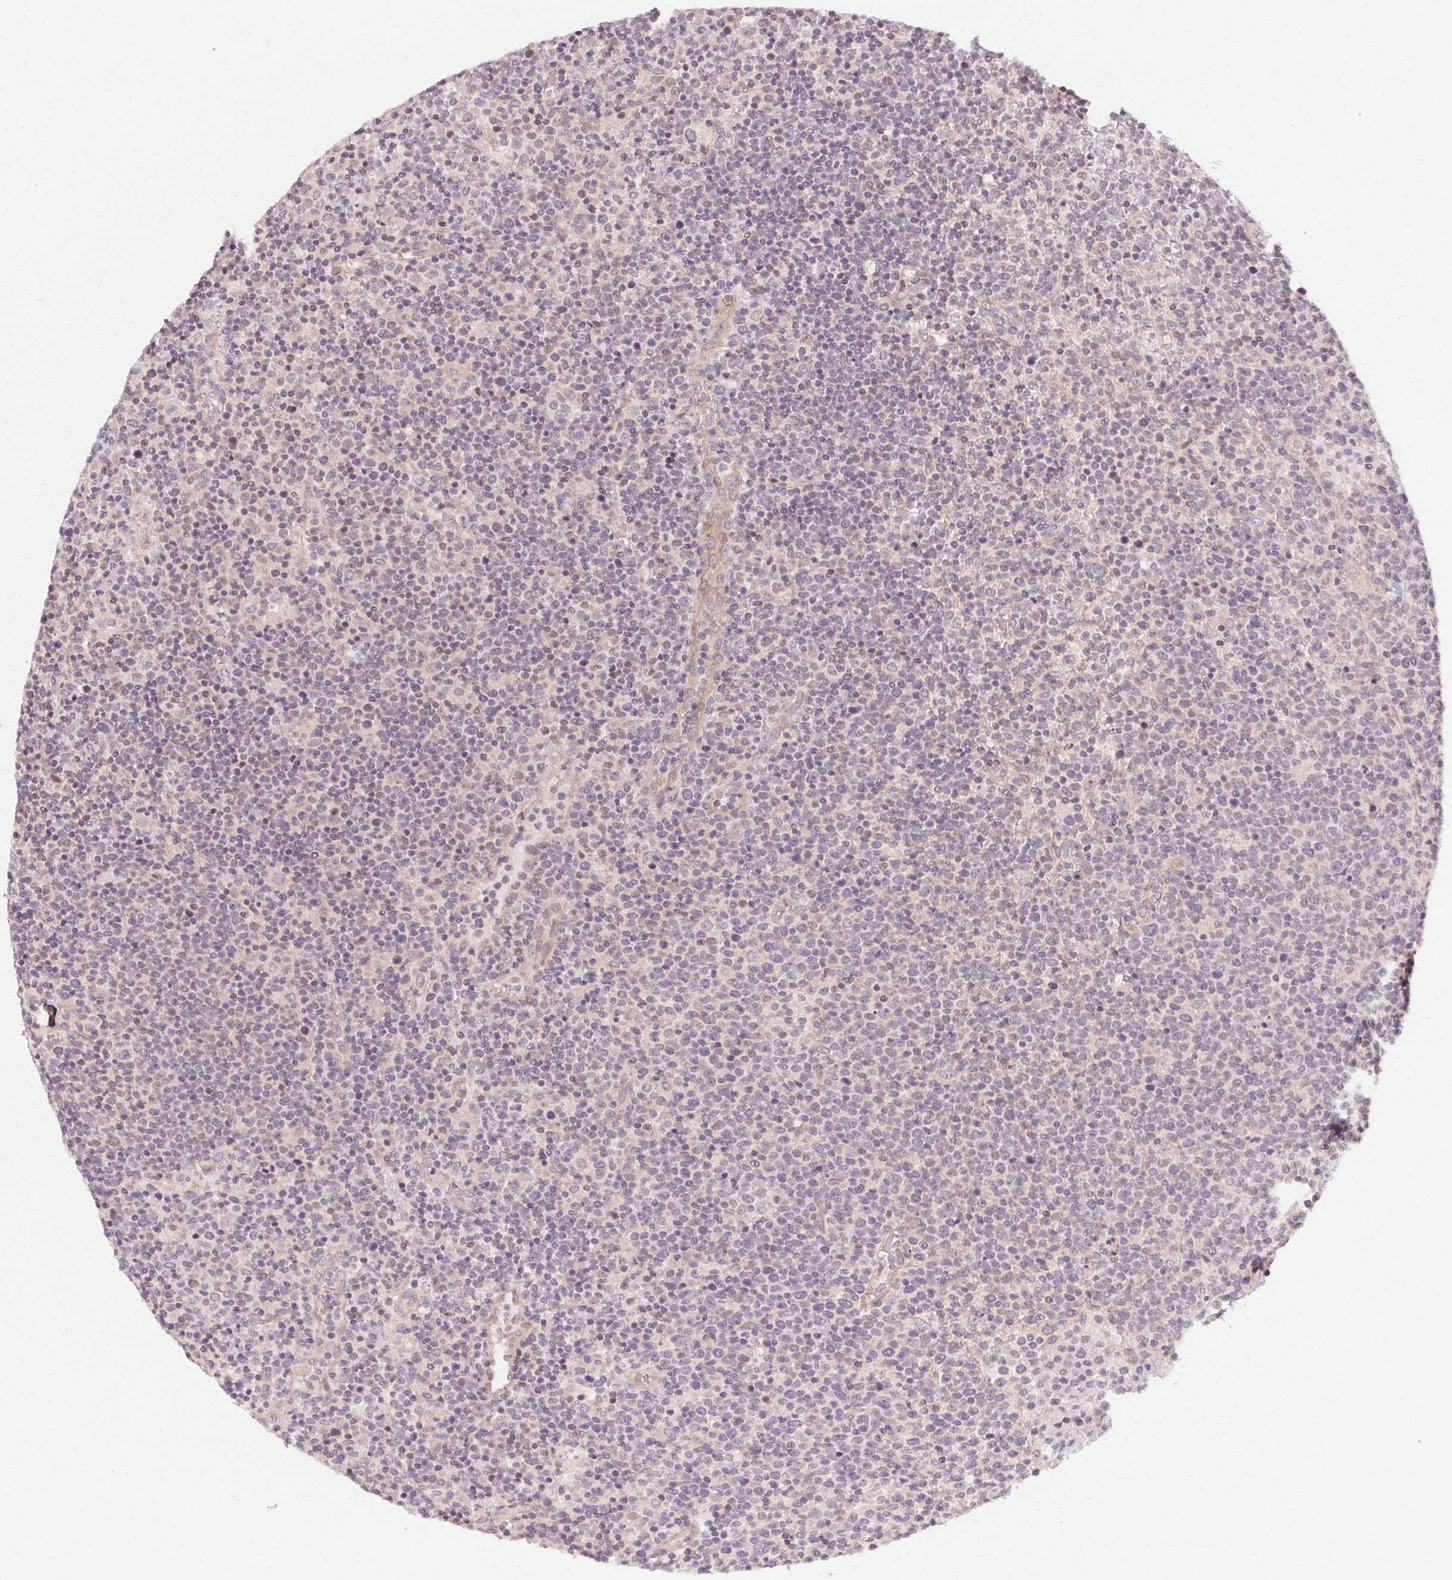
{"staining": {"intensity": "negative", "quantity": "none", "location": "none"}, "tissue": "lymphoma", "cell_type": "Tumor cells", "image_type": "cancer", "snomed": [{"axis": "morphology", "description": "Malignant lymphoma, non-Hodgkin's type, High grade"}, {"axis": "topography", "description": "Lymph node"}], "caption": "Tumor cells are negative for brown protein staining in lymphoma. (DAB (3,3'-diaminobenzidine) immunohistochemistry (IHC) visualized using brightfield microscopy, high magnification).", "gene": "USP8", "patient": {"sex": "male", "age": 61}}